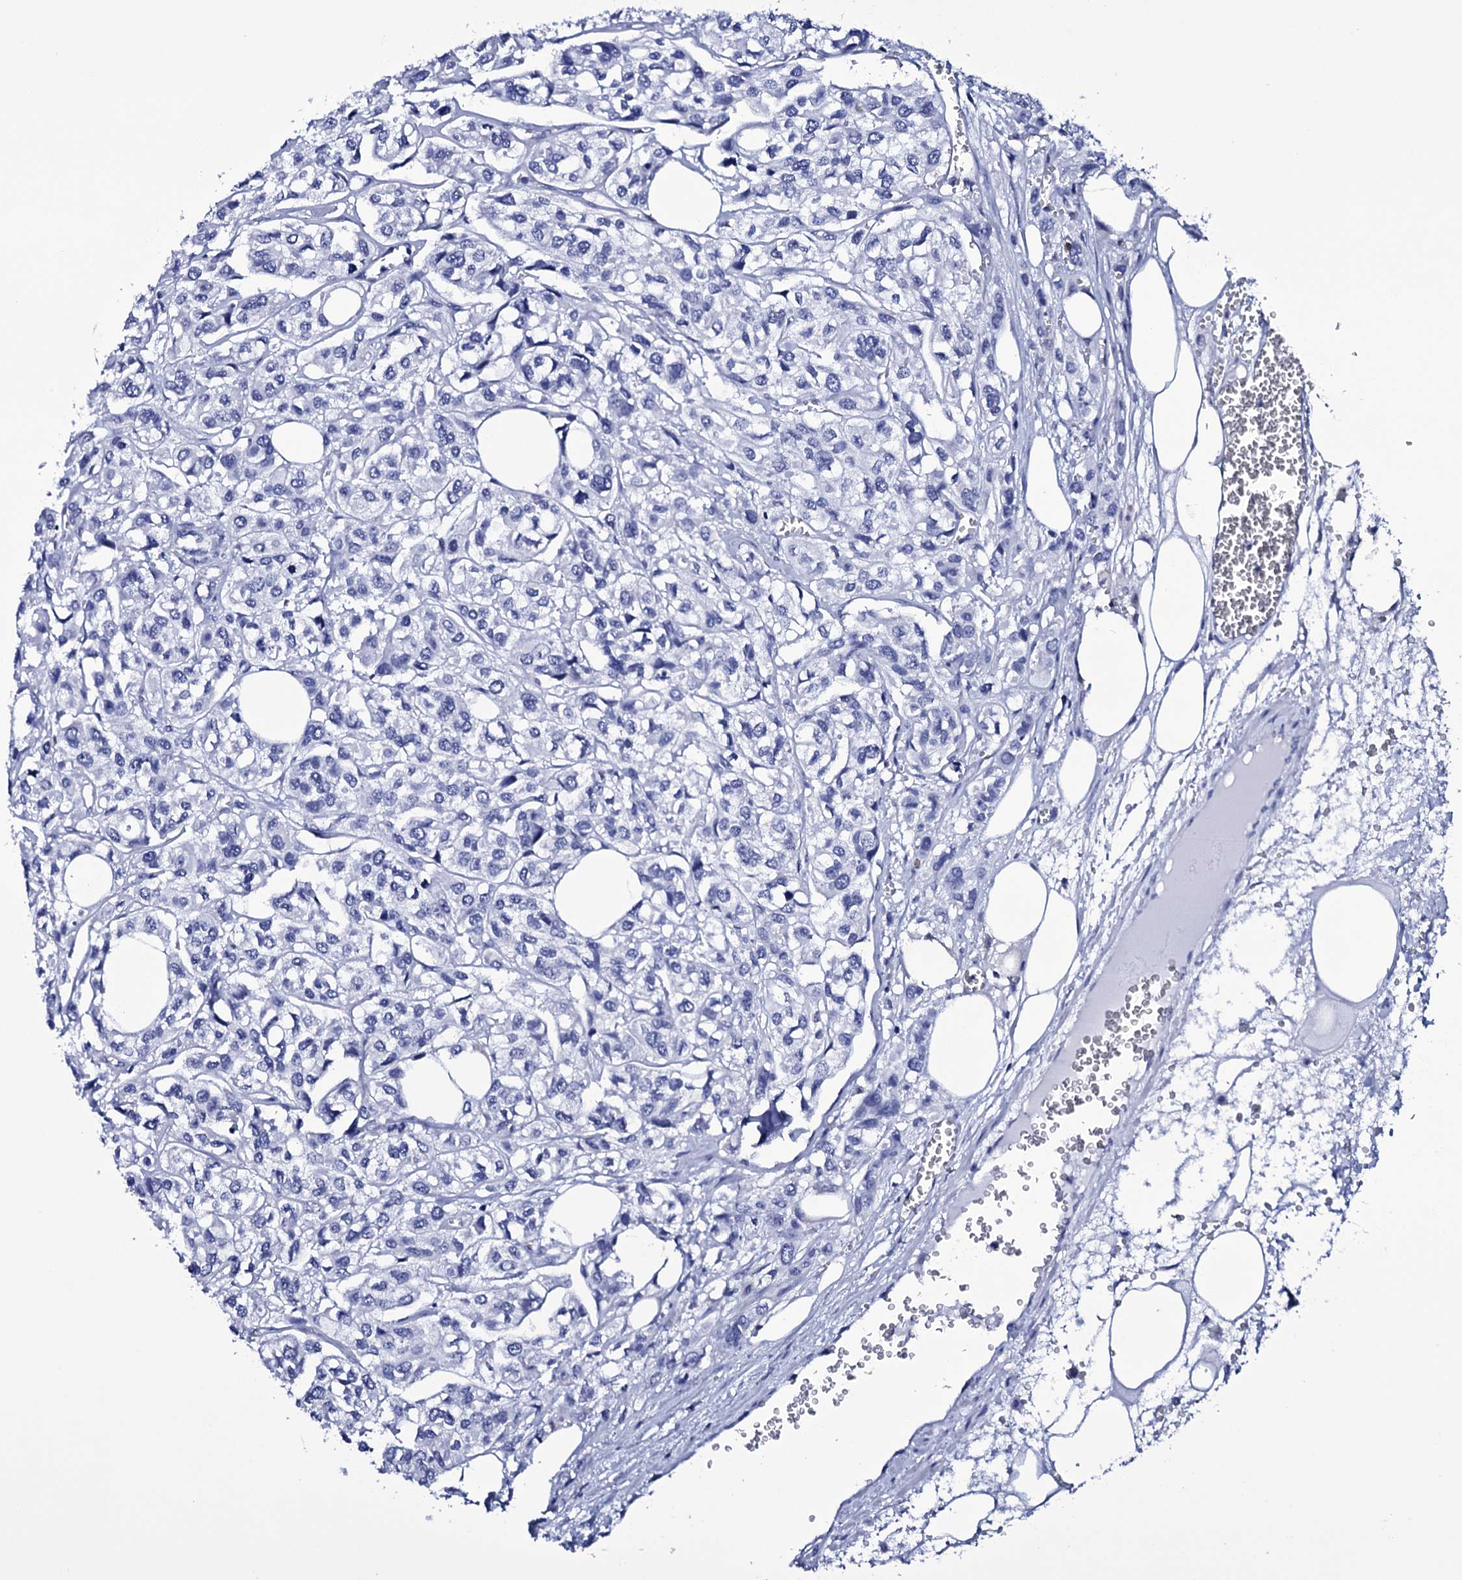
{"staining": {"intensity": "negative", "quantity": "none", "location": "none"}, "tissue": "urothelial cancer", "cell_type": "Tumor cells", "image_type": "cancer", "snomed": [{"axis": "morphology", "description": "Urothelial carcinoma, High grade"}, {"axis": "topography", "description": "Urinary bladder"}], "caption": "IHC image of neoplastic tissue: urothelial cancer stained with DAB (3,3'-diaminobenzidine) demonstrates no significant protein staining in tumor cells.", "gene": "ITPRID2", "patient": {"sex": "male", "age": 67}}